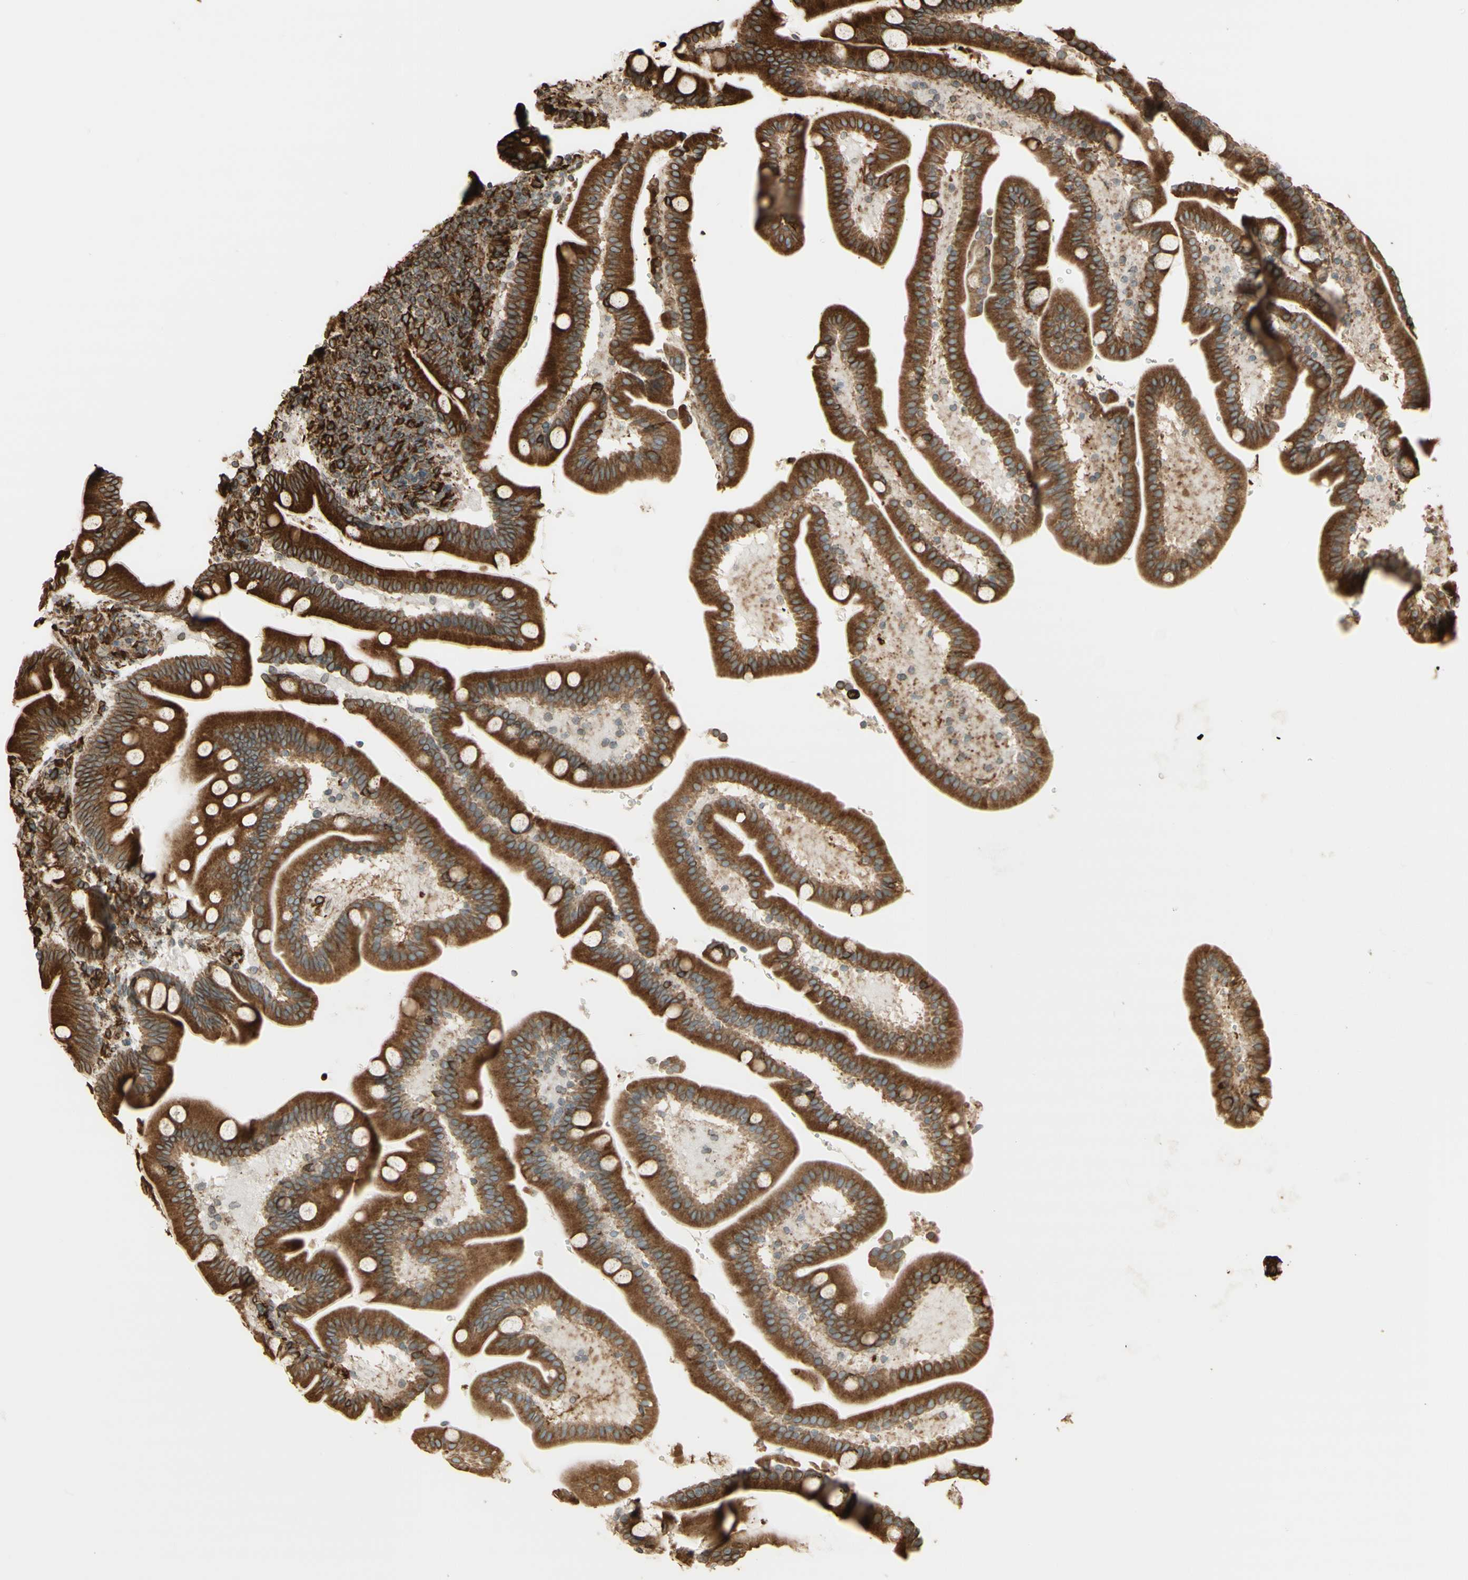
{"staining": {"intensity": "strong", "quantity": ">75%", "location": "cytoplasmic/membranous"}, "tissue": "duodenum", "cell_type": "Glandular cells", "image_type": "normal", "snomed": [{"axis": "morphology", "description": "Normal tissue, NOS"}, {"axis": "topography", "description": "Duodenum"}], "caption": "This is an image of immunohistochemistry (IHC) staining of normal duodenum, which shows strong expression in the cytoplasmic/membranous of glandular cells.", "gene": "CANX", "patient": {"sex": "male", "age": 54}}